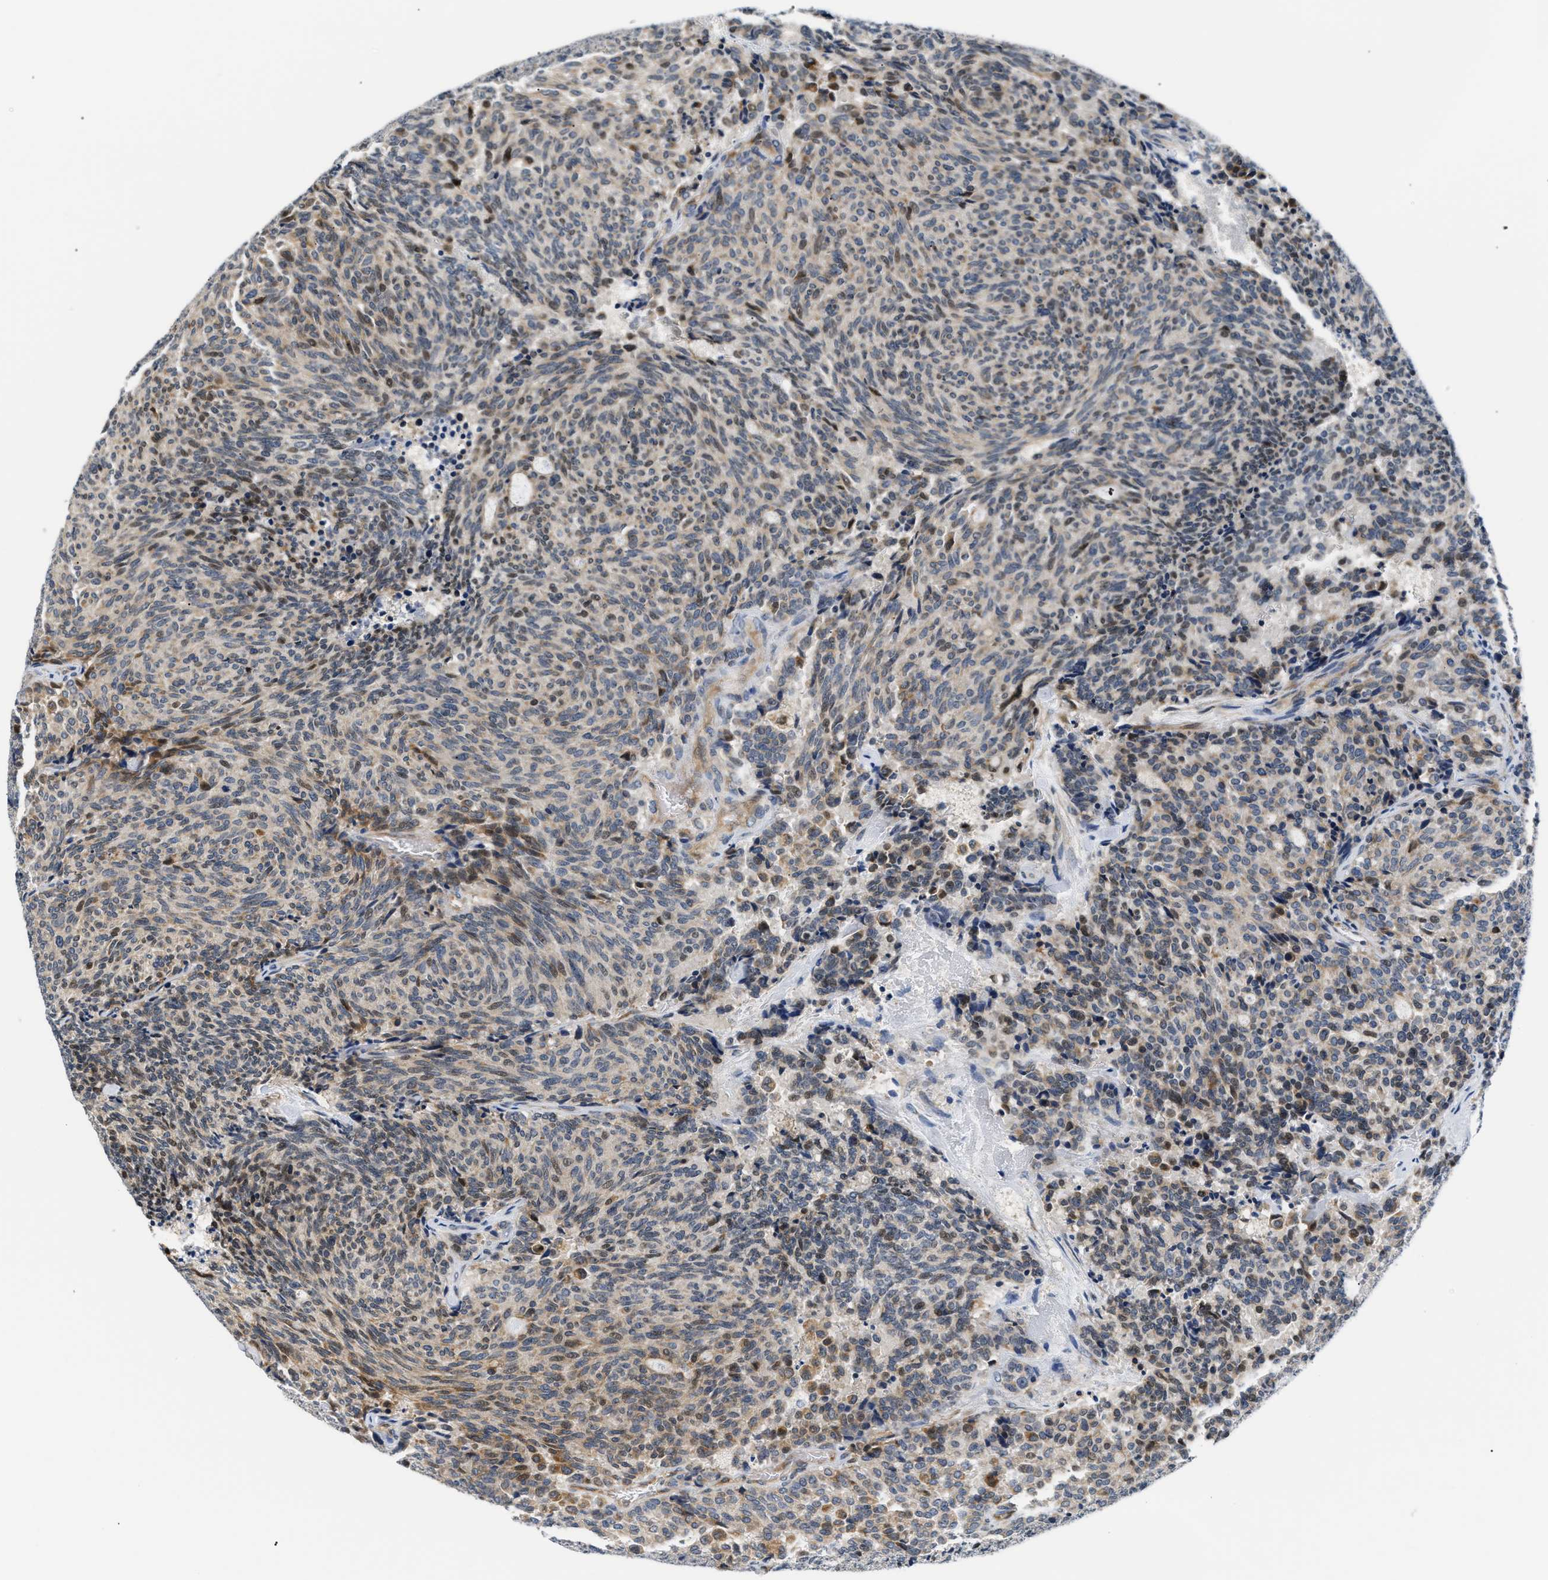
{"staining": {"intensity": "moderate", "quantity": "25%-75%", "location": "cytoplasmic/membranous"}, "tissue": "carcinoid", "cell_type": "Tumor cells", "image_type": "cancer", "snomed": [{"axis": "morphology", "description": "Carcinoid, malignant, NOS"}, {"axis": "topography", "description": "Pancreas"}], "caption": "Protein staining of carcinoid tissue reveals moderate cytoplasmic/membranous positivity in about 25%-75% of tumor cells.", "gene": "TNIP2", "patient": {"sex": "female", "age": 54}}